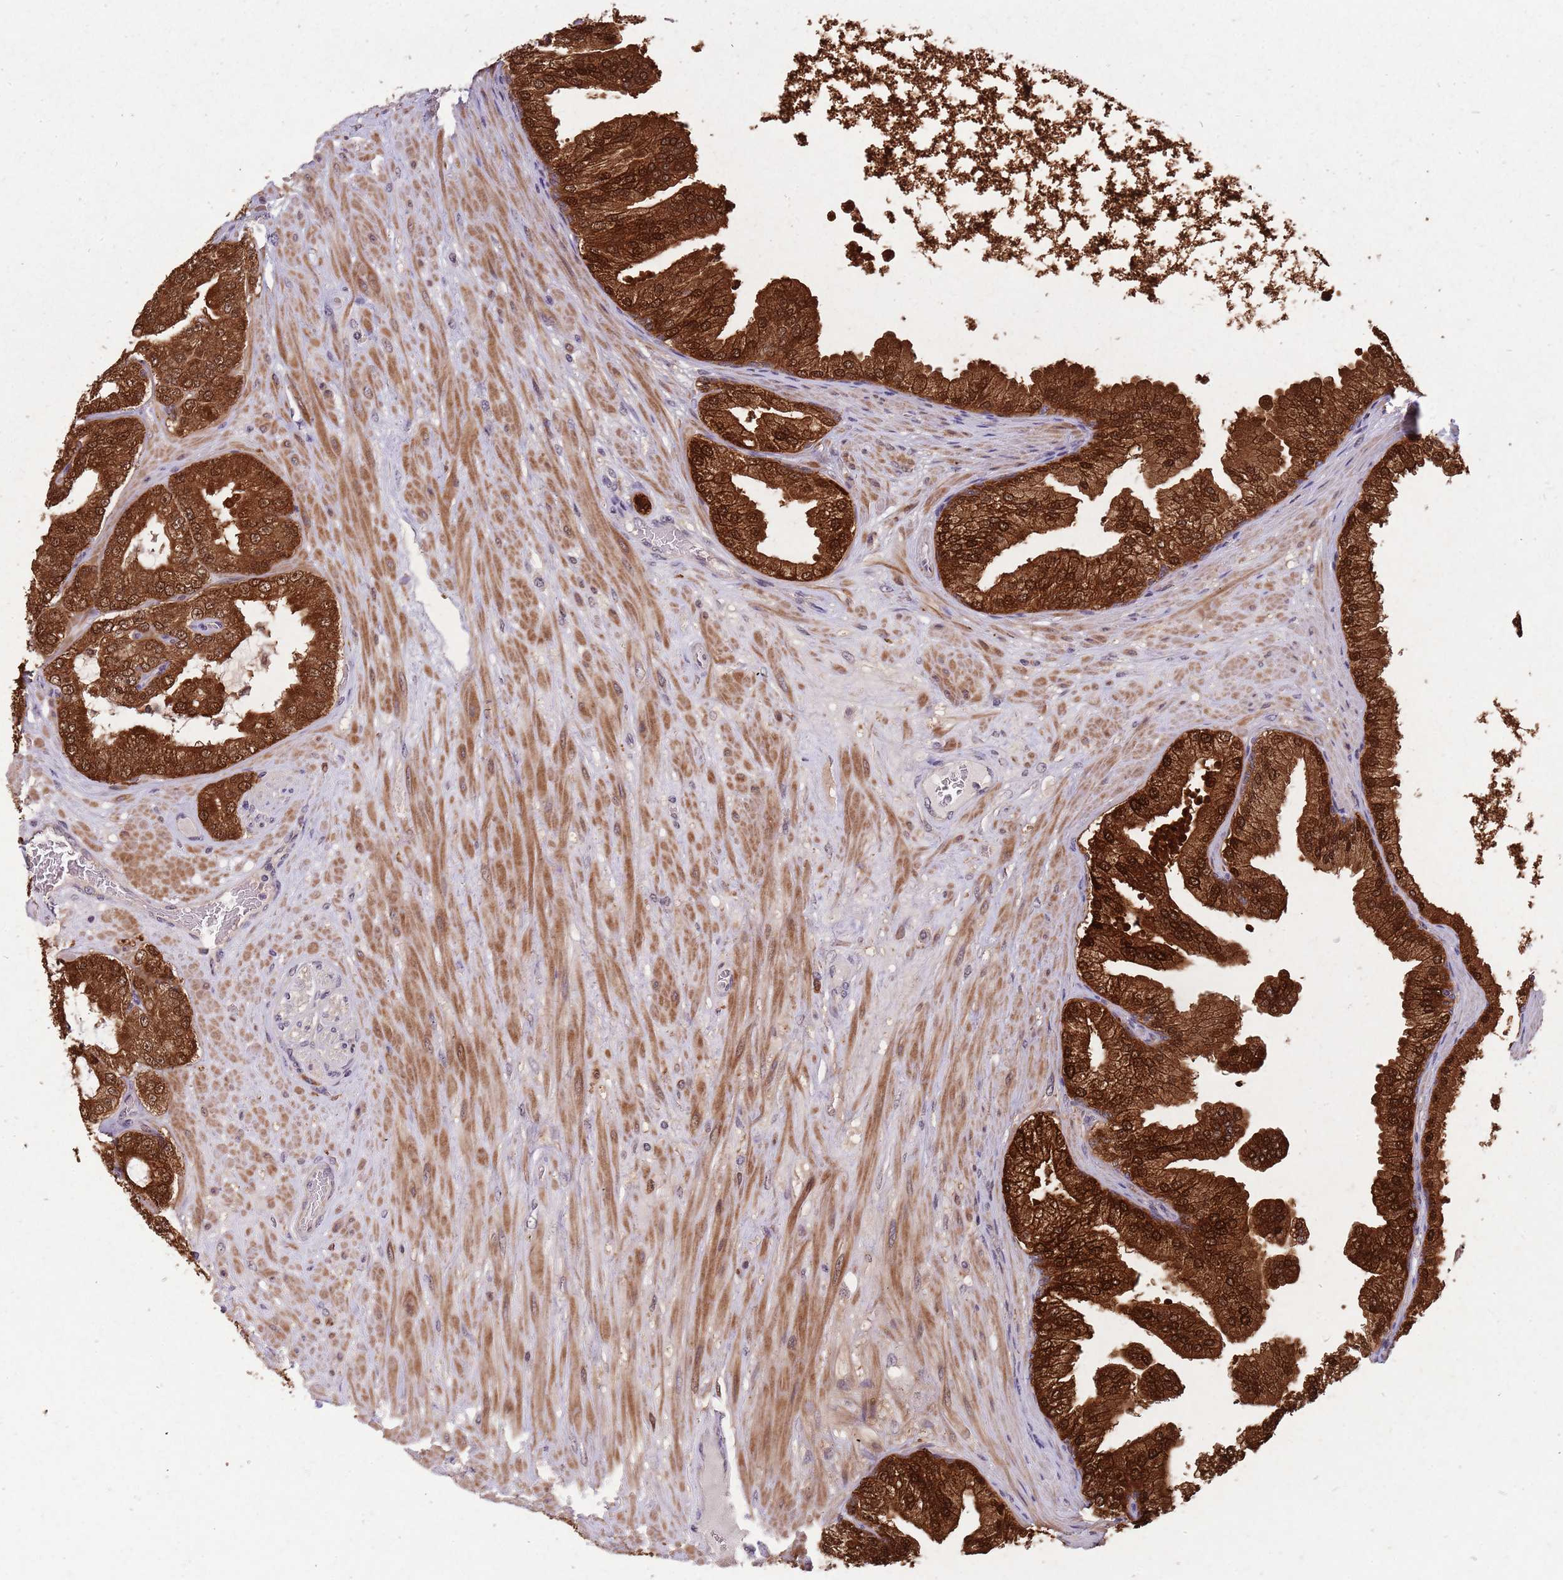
{"staining": {"intensity": "strong", "quantity": ">75%", "location": "cytoplasmic/membranous,nuclear"}, "tissue": "prostate cancer", "cell_type": "Tumor cells", "image_type": "cancer", "snomed": [{"axis": "morphology", "description": "Adenocarcinoma, Low grade"}, {"axis": "topography", "description": "Prostate"}], "caption": "Immunohistochemistry (IHC) histopathology image of human low-grade adenocarcinoma (prostate) stained for a protein (brown), which exhibits high levels of strong cytoplasmic/membranous and nuclear positivity in about >75% of tumor cells.", "gene": "ZNF639", "patient": {"sex": "male", "age": 63}}